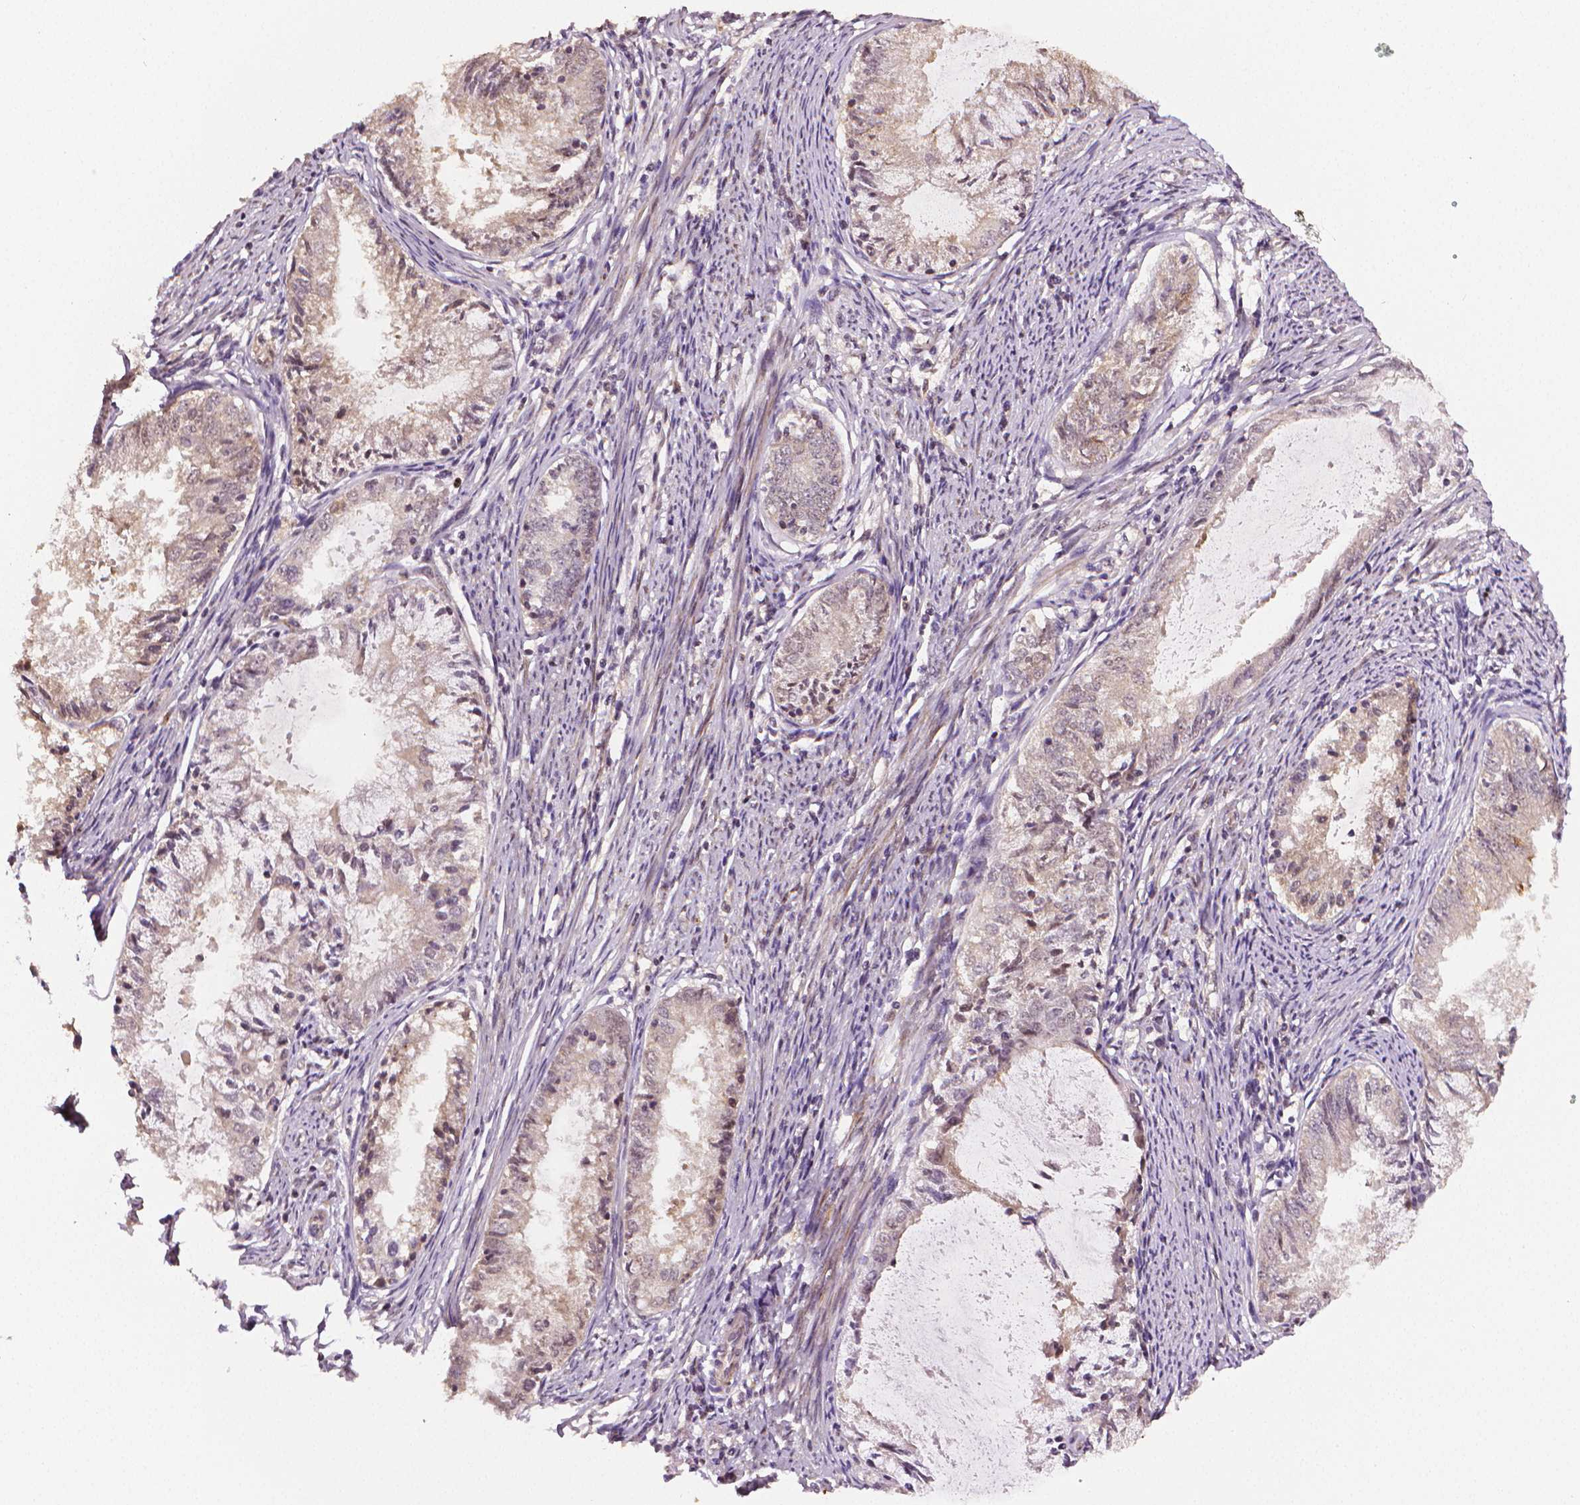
{"staining": {"intensity": "moderate", "quantity": "<25%", "location": "cytoplasmic/membranous"}, "tissue": "endometrial cancer", "cell_type": "Tumor cells", "image_type": "cancer", "snomed": [{"axis": "morphology", "description": "Adenocarcinoma, NOS"}, {"axis": "topography", "description": "Endometrium"}], "caption": "Approximately <25% of tumor cells in endometrial cancer (adenocarcinoma) demonstrate moderate cytoplasmic/membranous protein positivity as visualized by brown immunohistochemical staining.", "gene": "STAT3", "patient": {"sex": "female", "age": 57}}